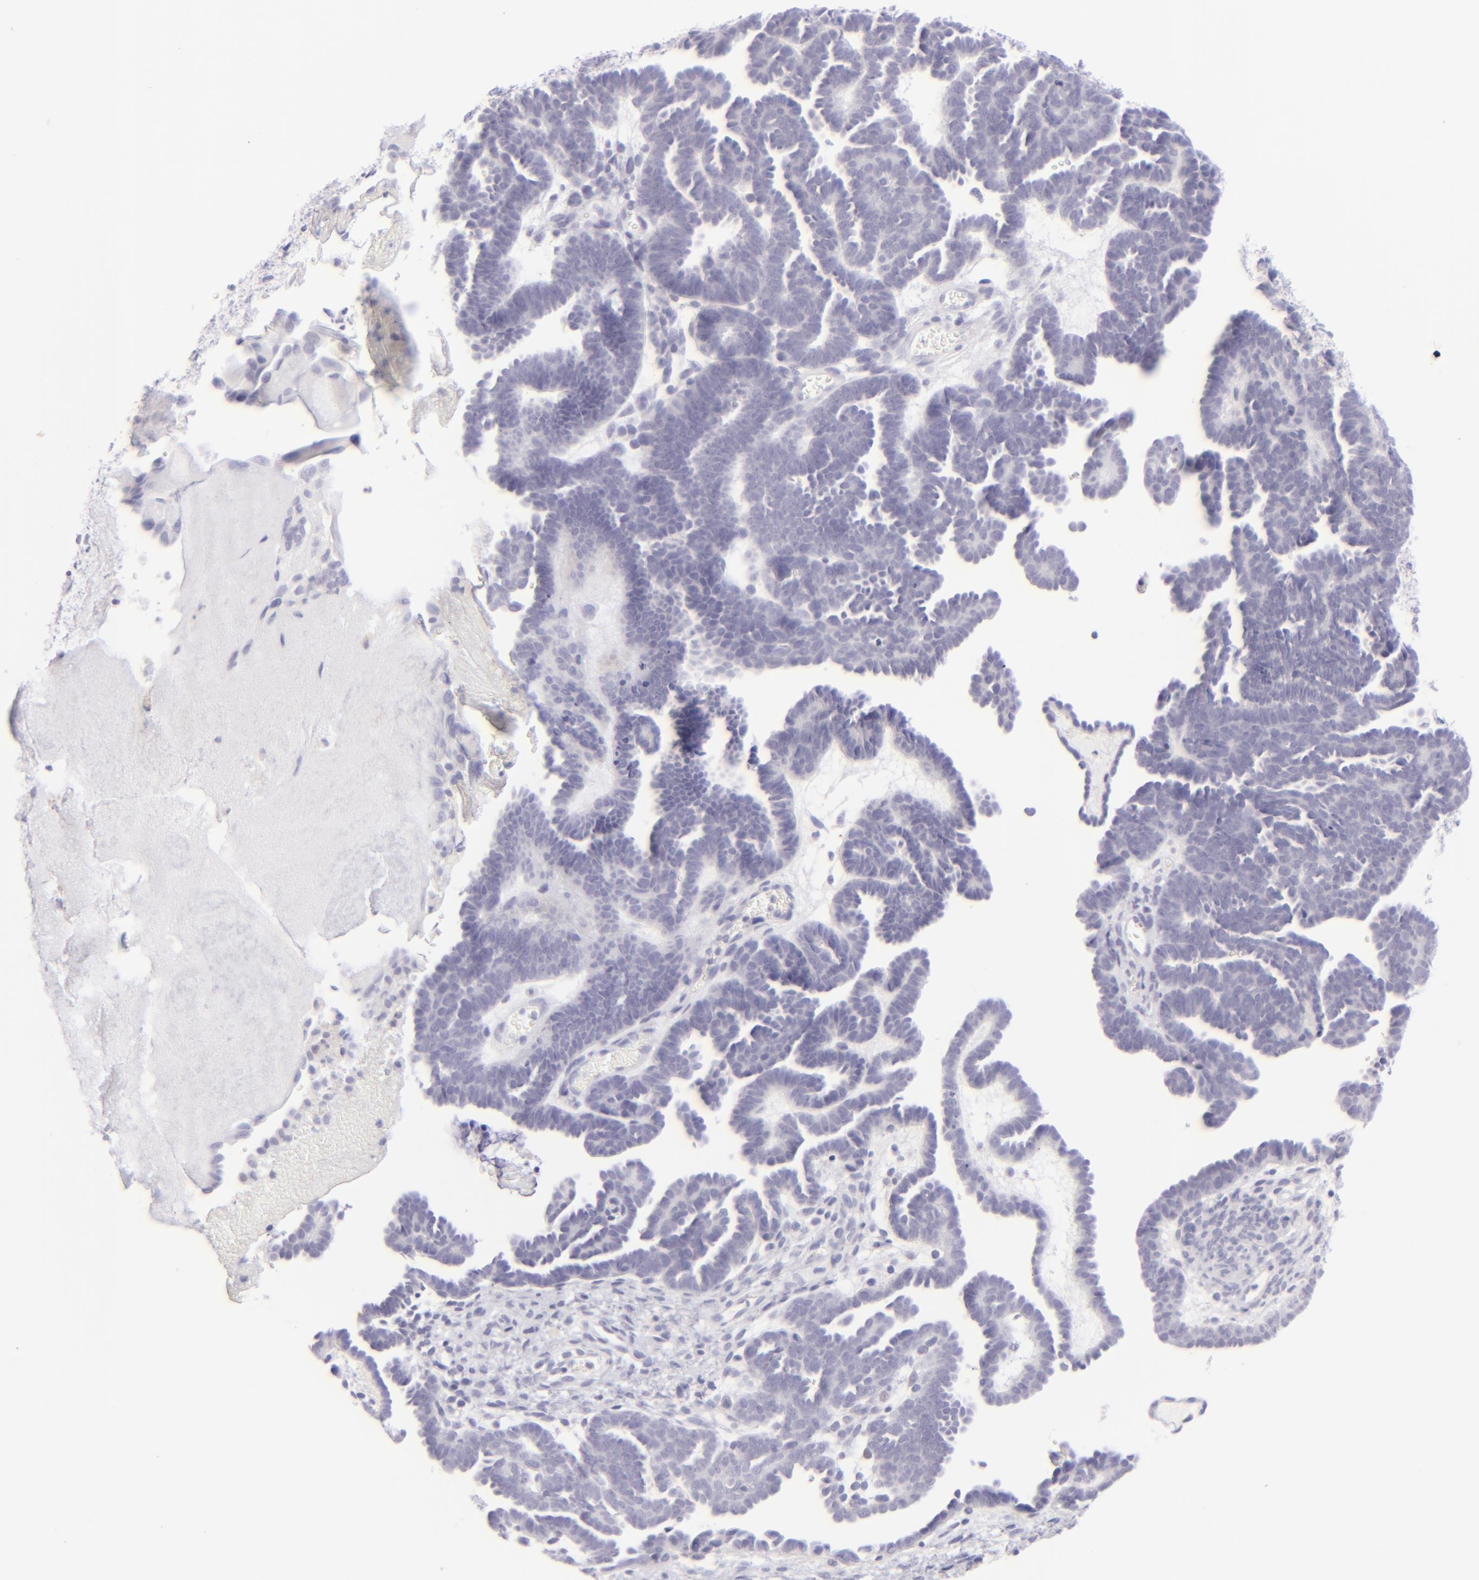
{"staining": {"intensity": "negative", "quantity": "none", "location": "none"}, "tissue": "endometrial cancer", "cell_type": "Tumor cells", "image_type": "cancer", "snomed": [{"axis": "morphology", "description": "Neoplasm, malignant, NOS"}, {"axis": "topography", "description": "Endometrium"}], "caption": "A photomicrograph of human endometrial cancer is negative for staining in tumor cells.", "gene": "FCER2", "patient": {"sex": "female", "age": 74}}